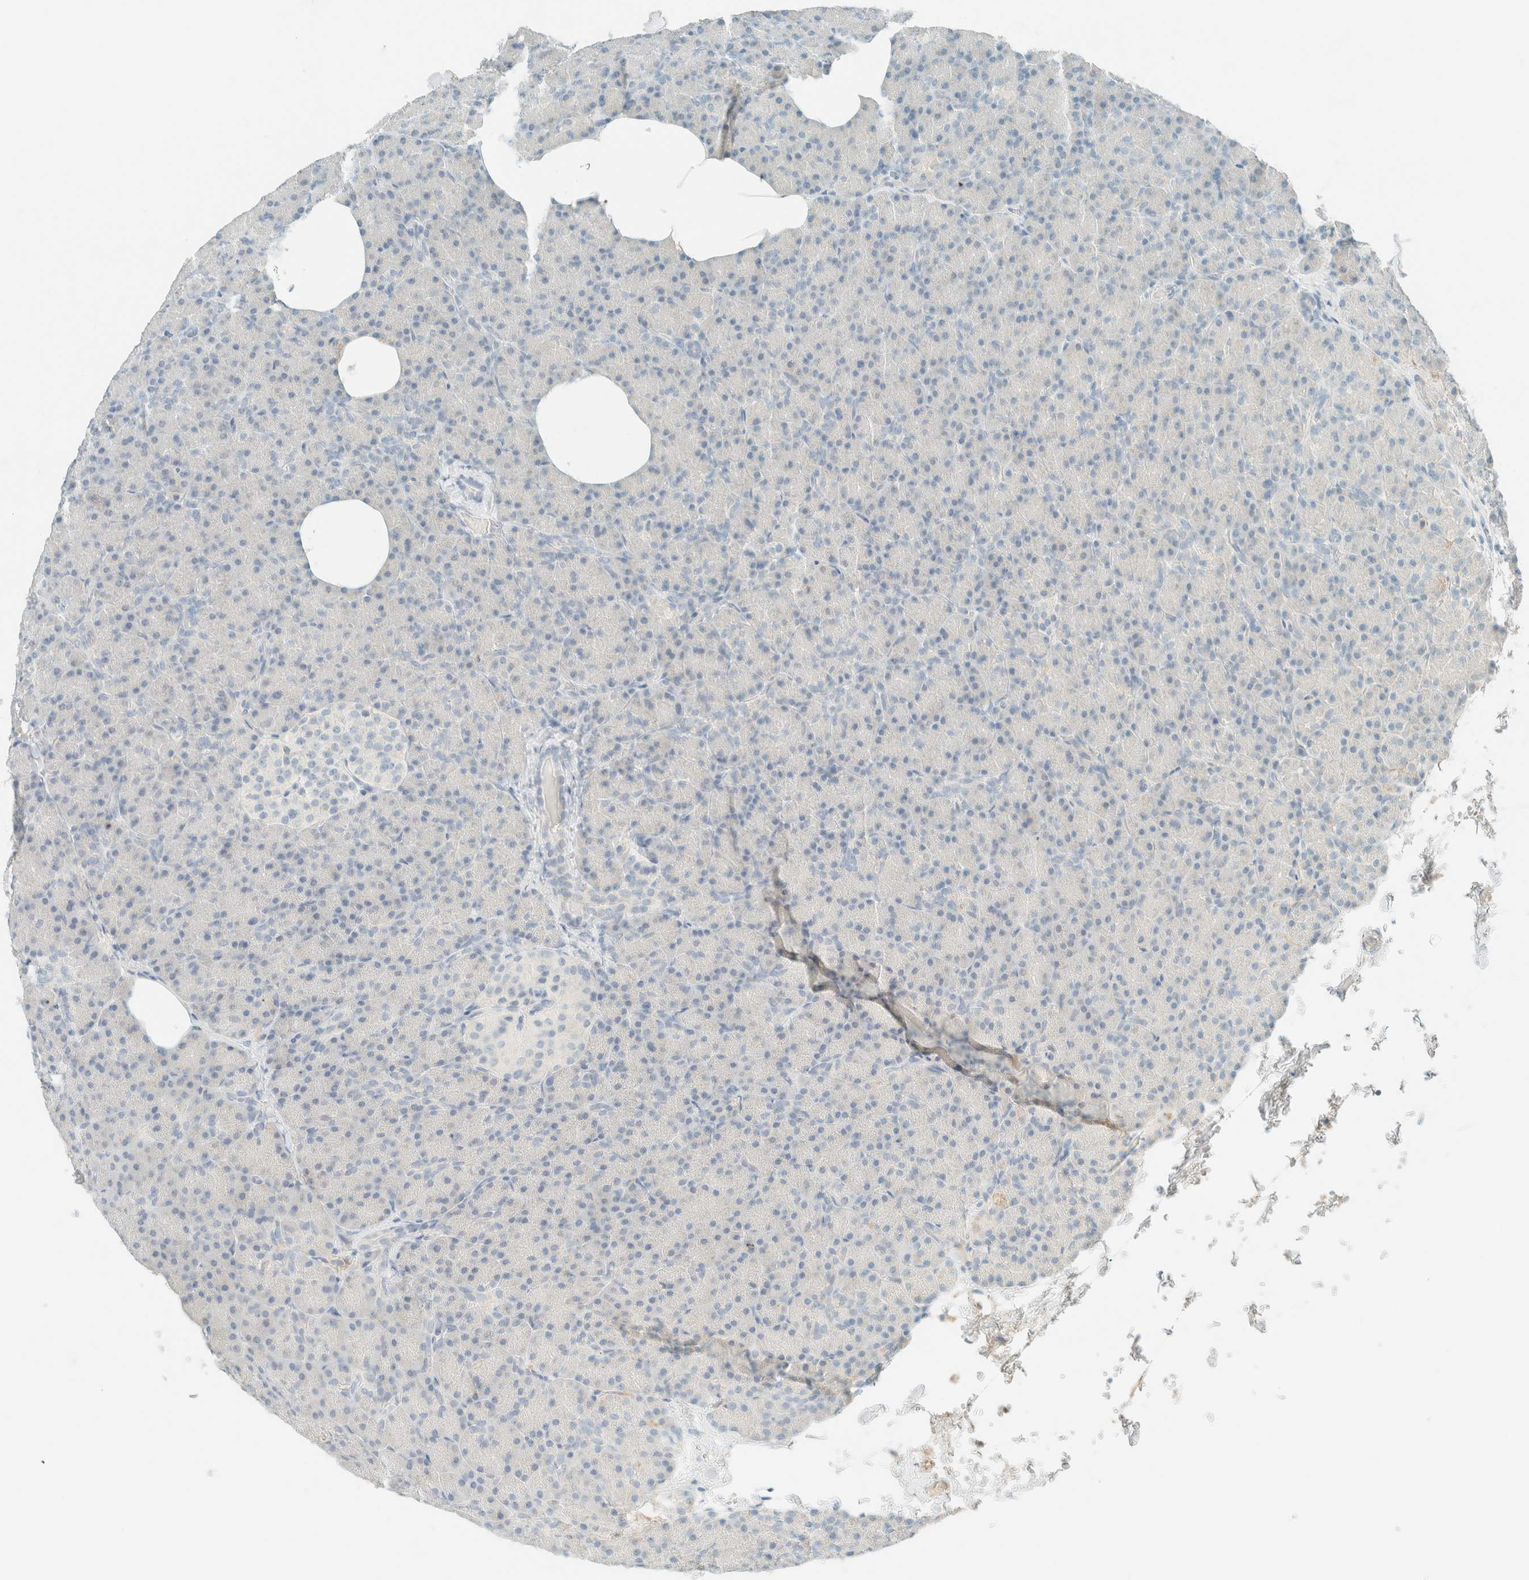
{"staining": {"intensity": "negative", "quantity": "none", "location": "none"}, "tissue": "pancreas", "cell_type": "Exocrine glandular cells", "image_type": "normal", "snomed": [{"axis": "morphology", "description": "Normal tissue, NOS"}, {"axis": "topography", "description": "Pancreas"}], "caption": "IHC histopathology image of normal human pancreas stained for a protein (brown), which displays no staining in exocrine glandular cells. Nuclei are stained in blue.", "gene": "GPA33", "patient": {"sex": "female", "age": 43}}